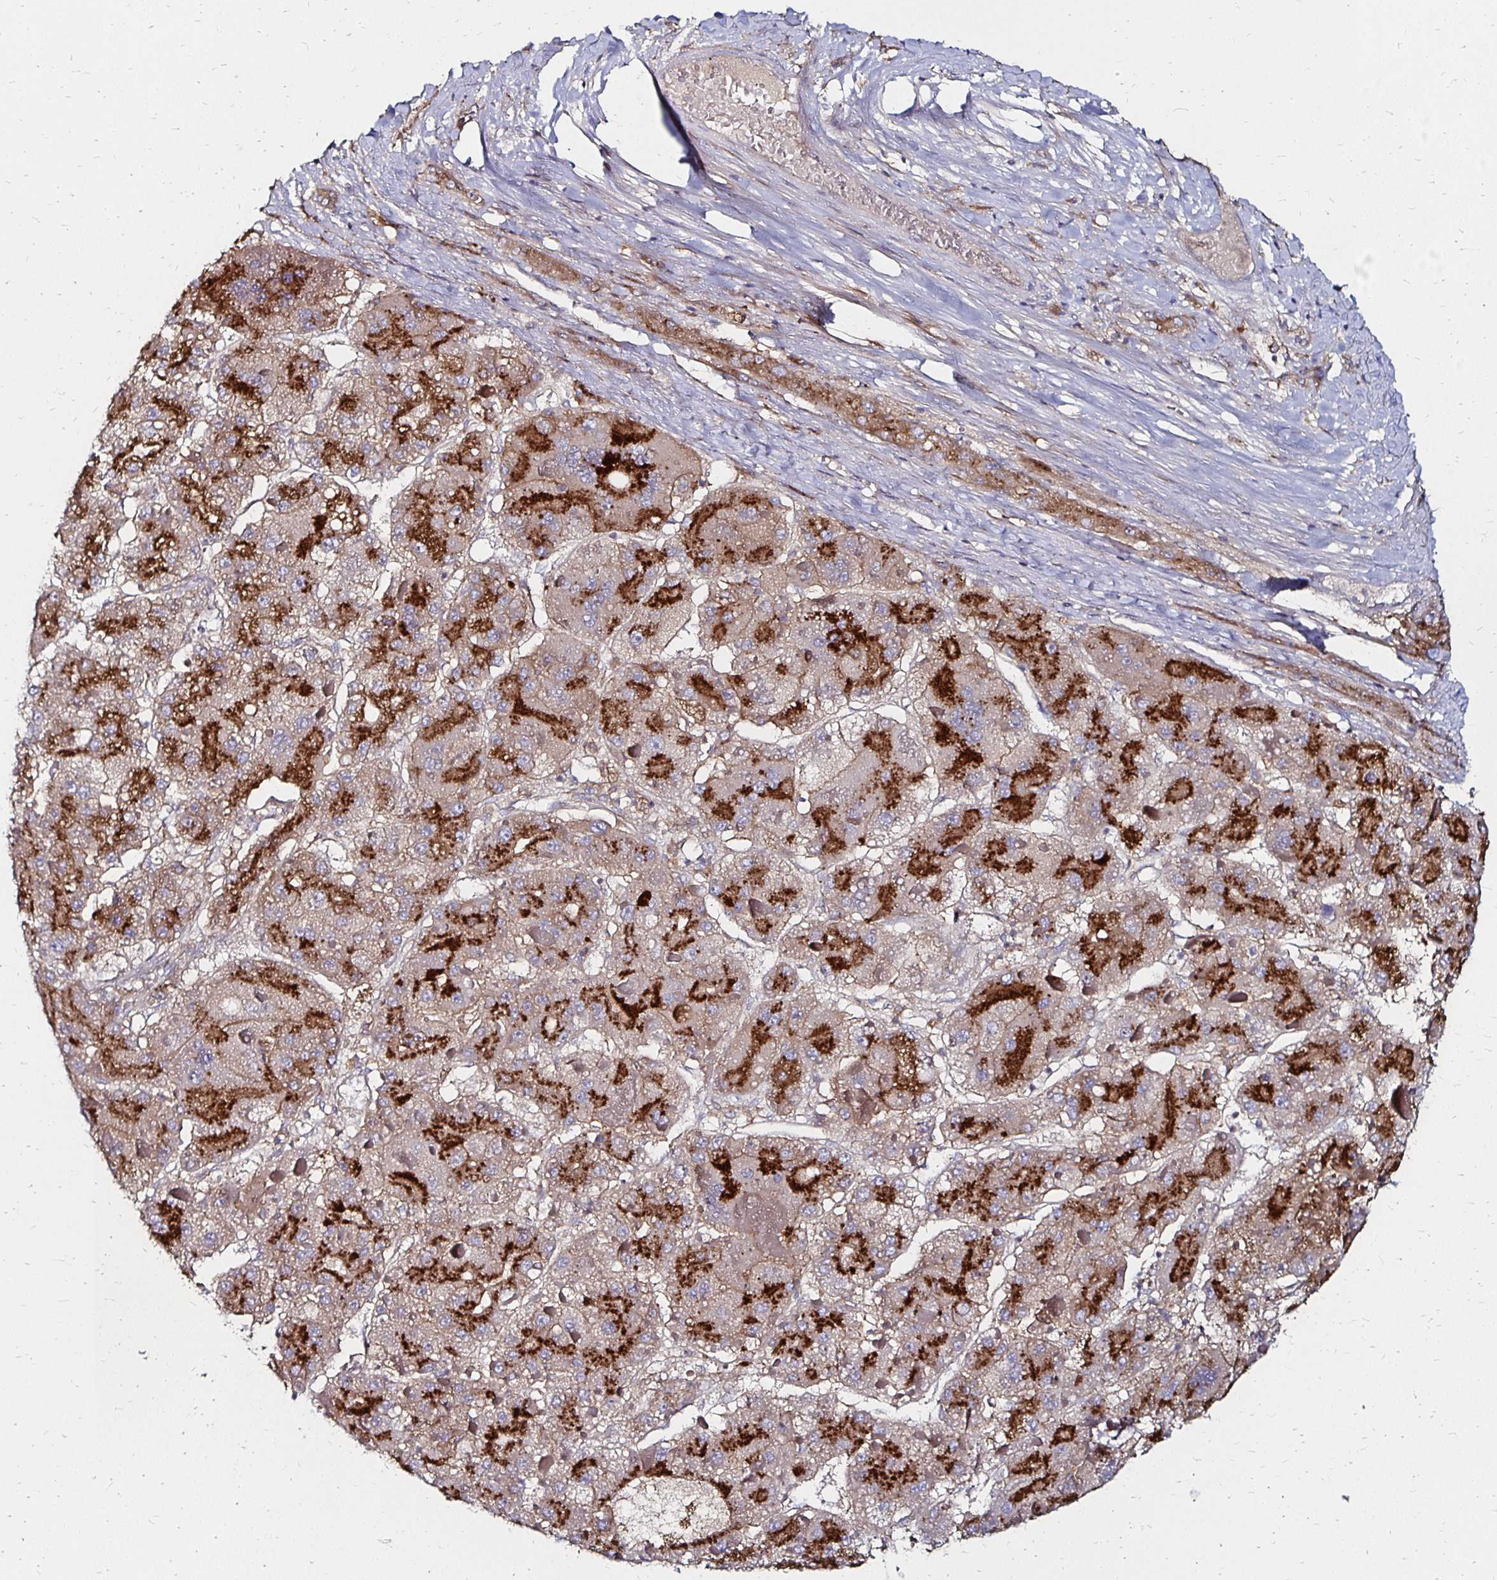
{"staining": {"intensity": "strong", "quantity": "25%-75%", "location": "cytoplasmic/membranous"}, "tissue": "liver cancer", "cell_type": "Tumor cells", "image_type": "cancer", "snomed": [{"axis": "morphology", "description": "Carcinoma, Hepatocellular, NOS"}, {"axis": "topography", "description": "Liver"}], "caption": "Liver hepatocellular carcinoma stained with a brown dye shows strong cytoplasmic/membranous positive expression in about 25%-75% of tumor cells.", "gene": "NCSTN", "patient": {"sex": "female", "age": 73}}